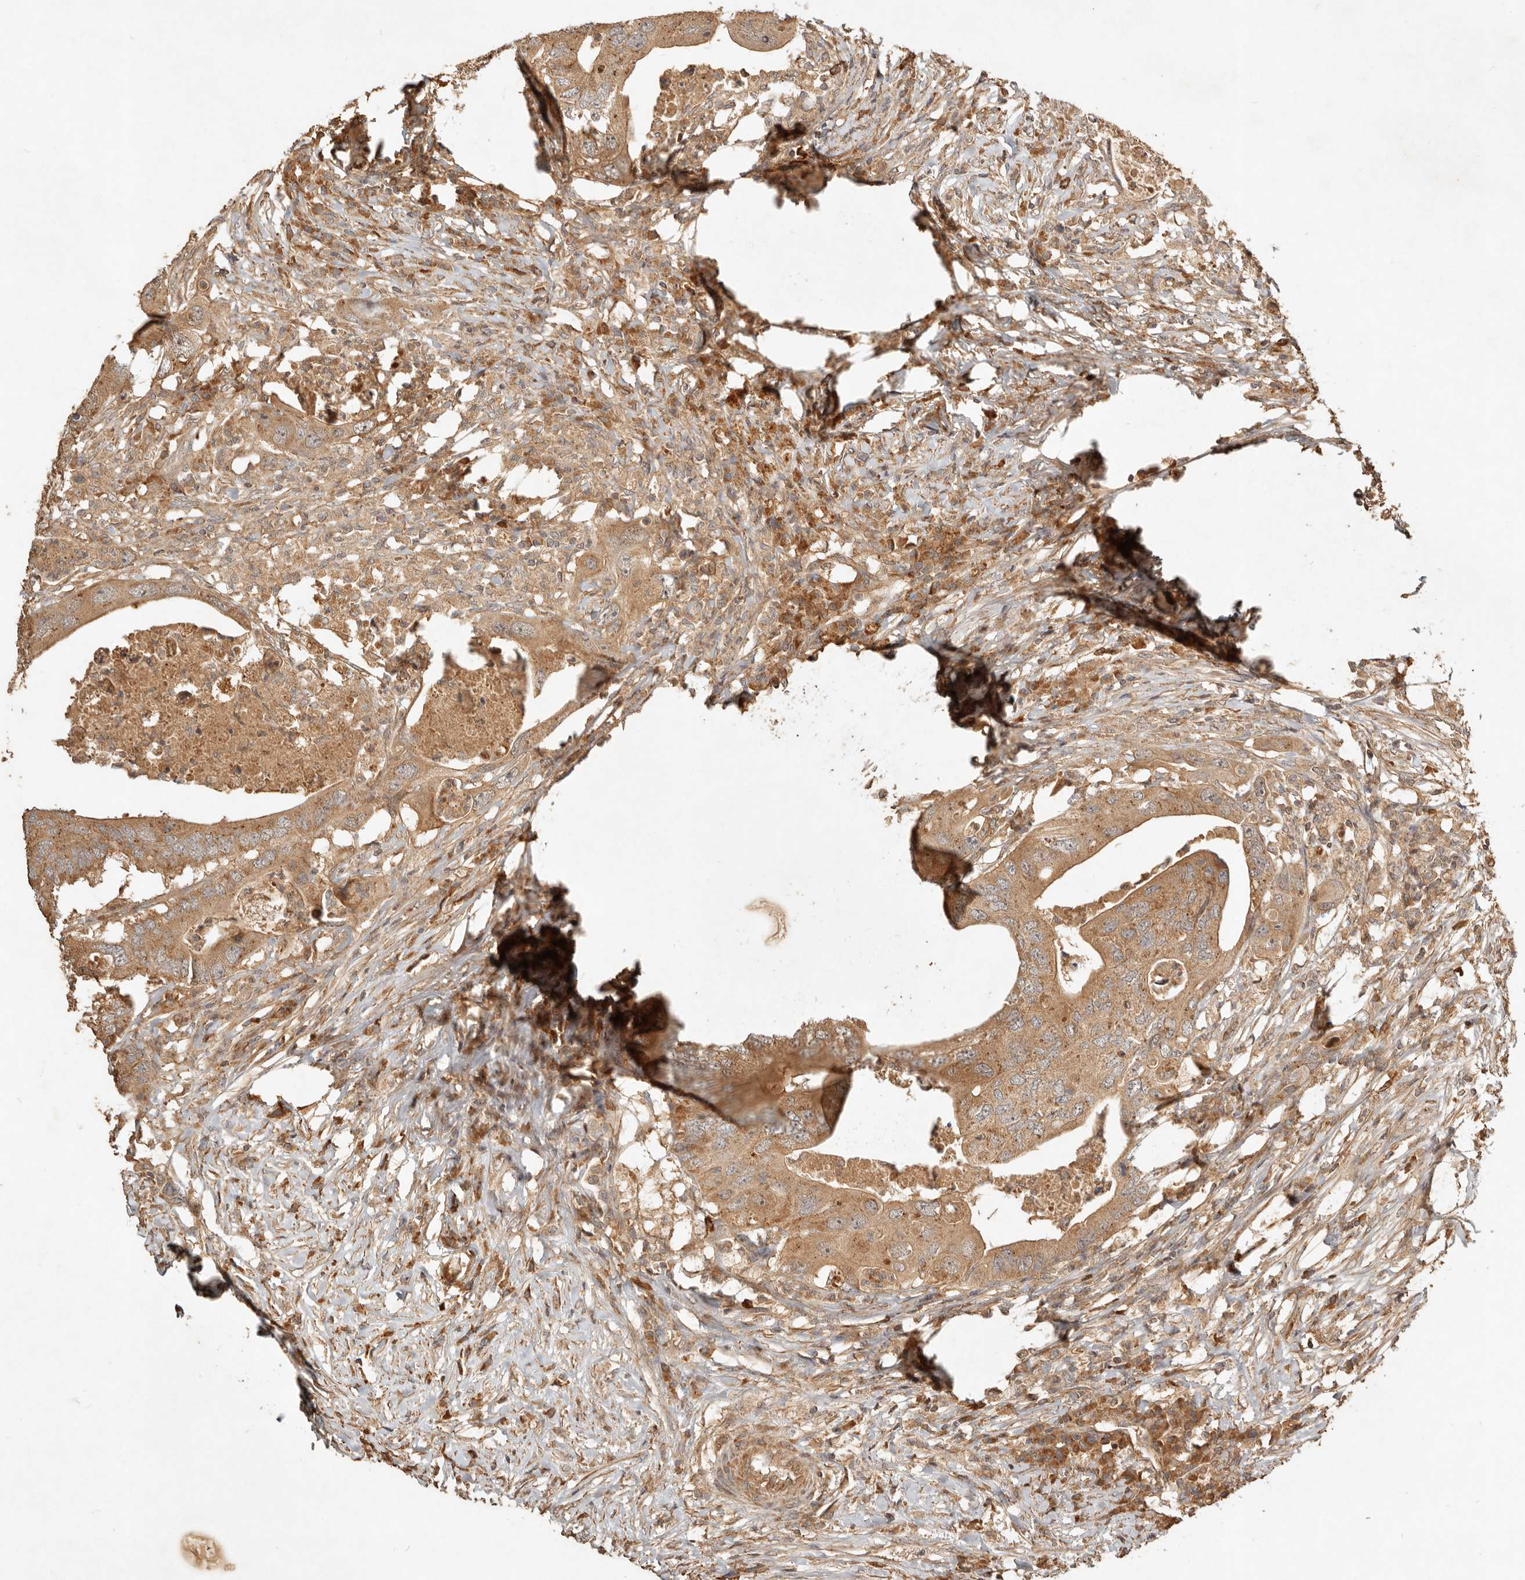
{"staining": {"intensity": "moderate", "quantity": ">75%", "location": "cytoplasmic/membranous"}, "tissue": "colorectal cancer", "cell_type": "Tumor cells", "image_type": "cancer", "snomed": [{"axis": "morphology", "description": "Adenocarcinoma, NOS"}, {"axis": "topography", "description": "Colon"}], "caption": "The histopathology image shows a brown stain indicating the presence of a protein in the cytoplasmic/membranous of tumor cells in colorectal adenocarcinoma.", "gene": "CLEC4C", "patient": {"sex": "male", "age": 71}}